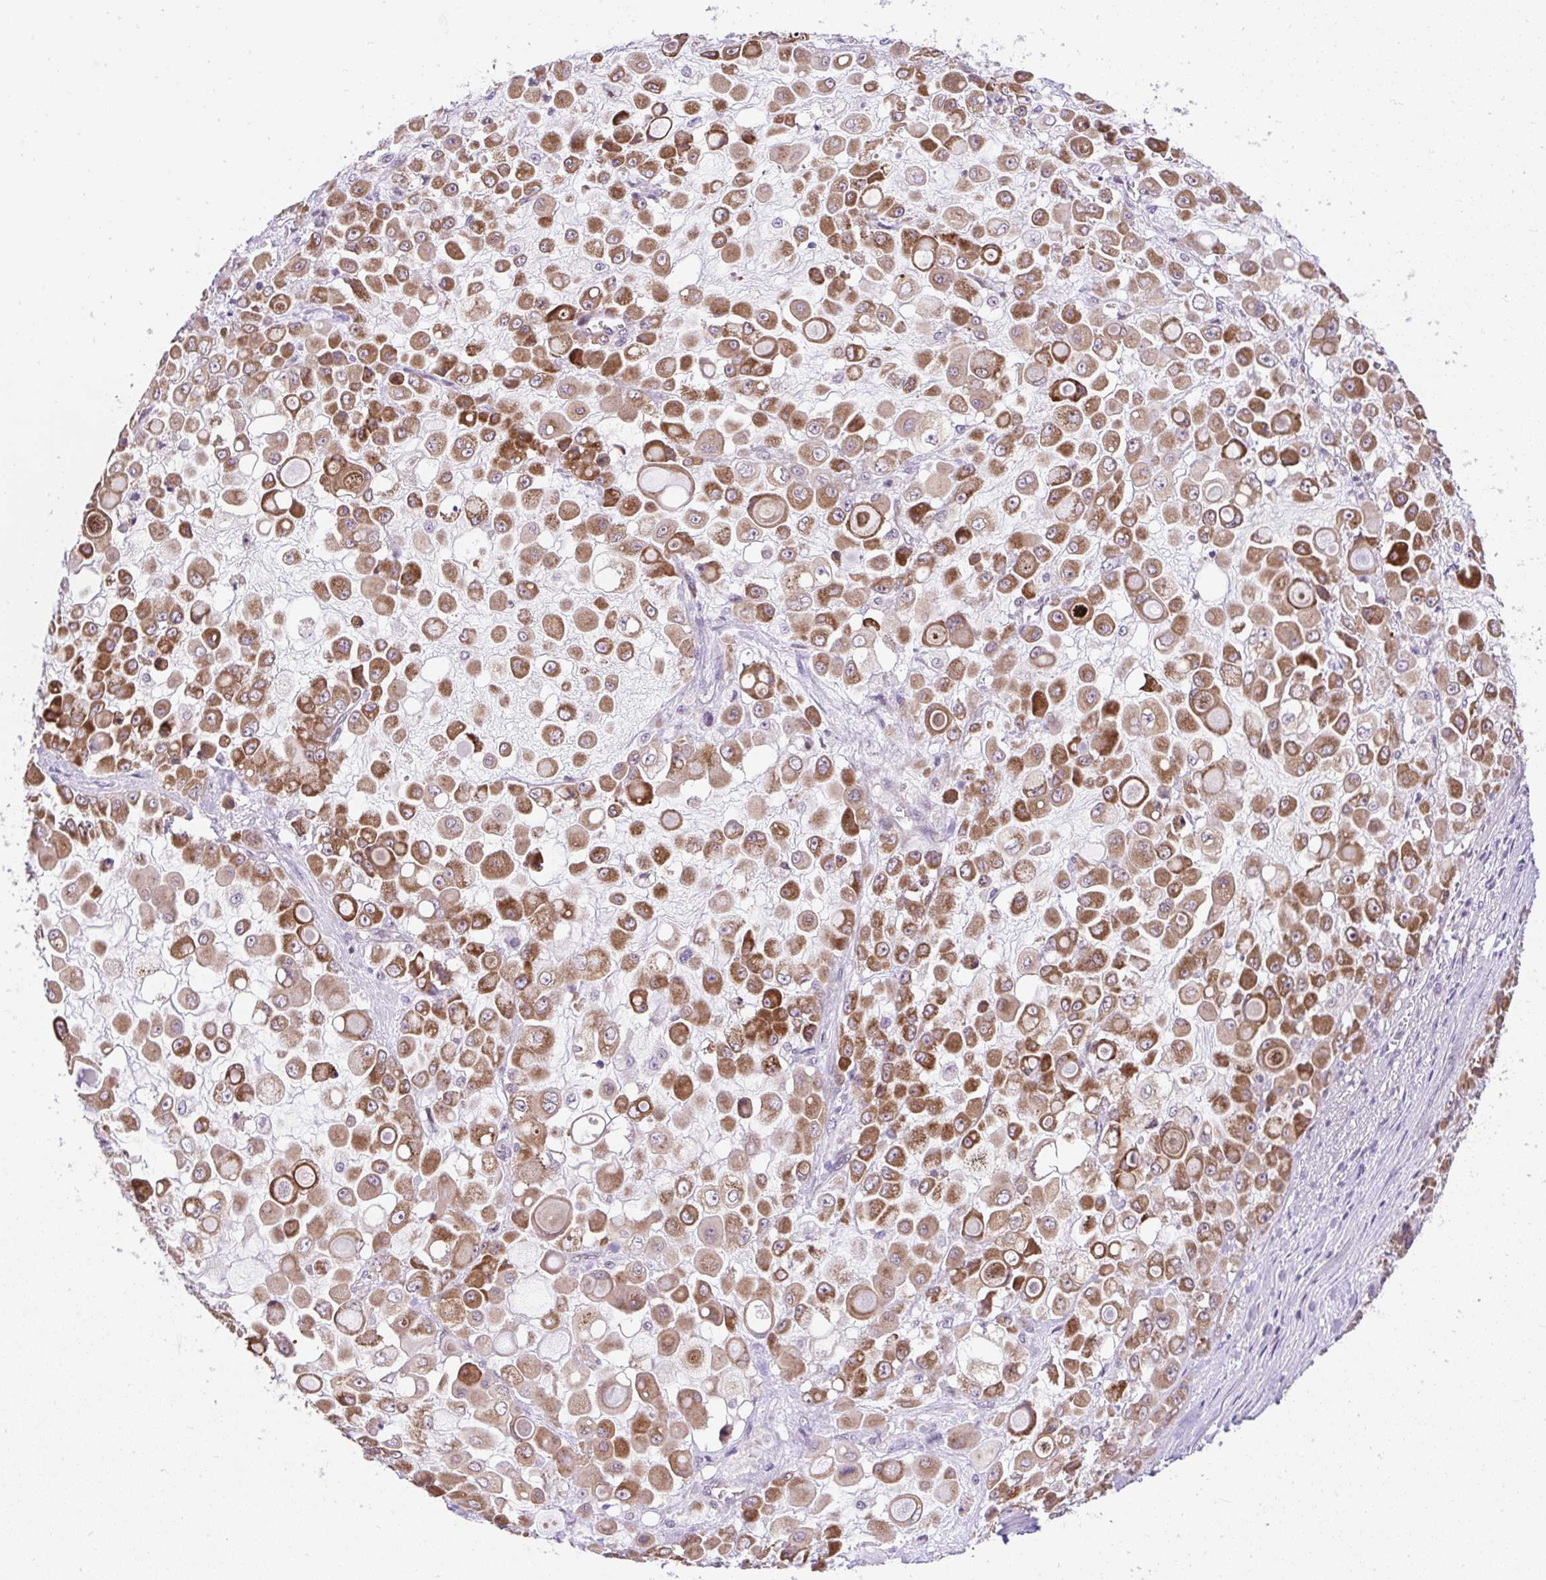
{"staining": {"intensity": "moderate", "quantity": ">75%", "location": "cytoplasmic/membranous"}, "tissue": "stomach cancer", "cell_type": "Tumor cells", "image_type": "cancer", "snomed": [{"axis": "morphology", "description": "Adenocarcinoma, NOS"}, {"axis": "topography", "description": "Stomach"}], "caption": "Protein staining of stomach cancer tissue reveals moderate cytoplasmic/membranous positivity in about >75% of tumor cells.", "gene": "CHIA", "patient": {"sex": "female", "age": 76}}